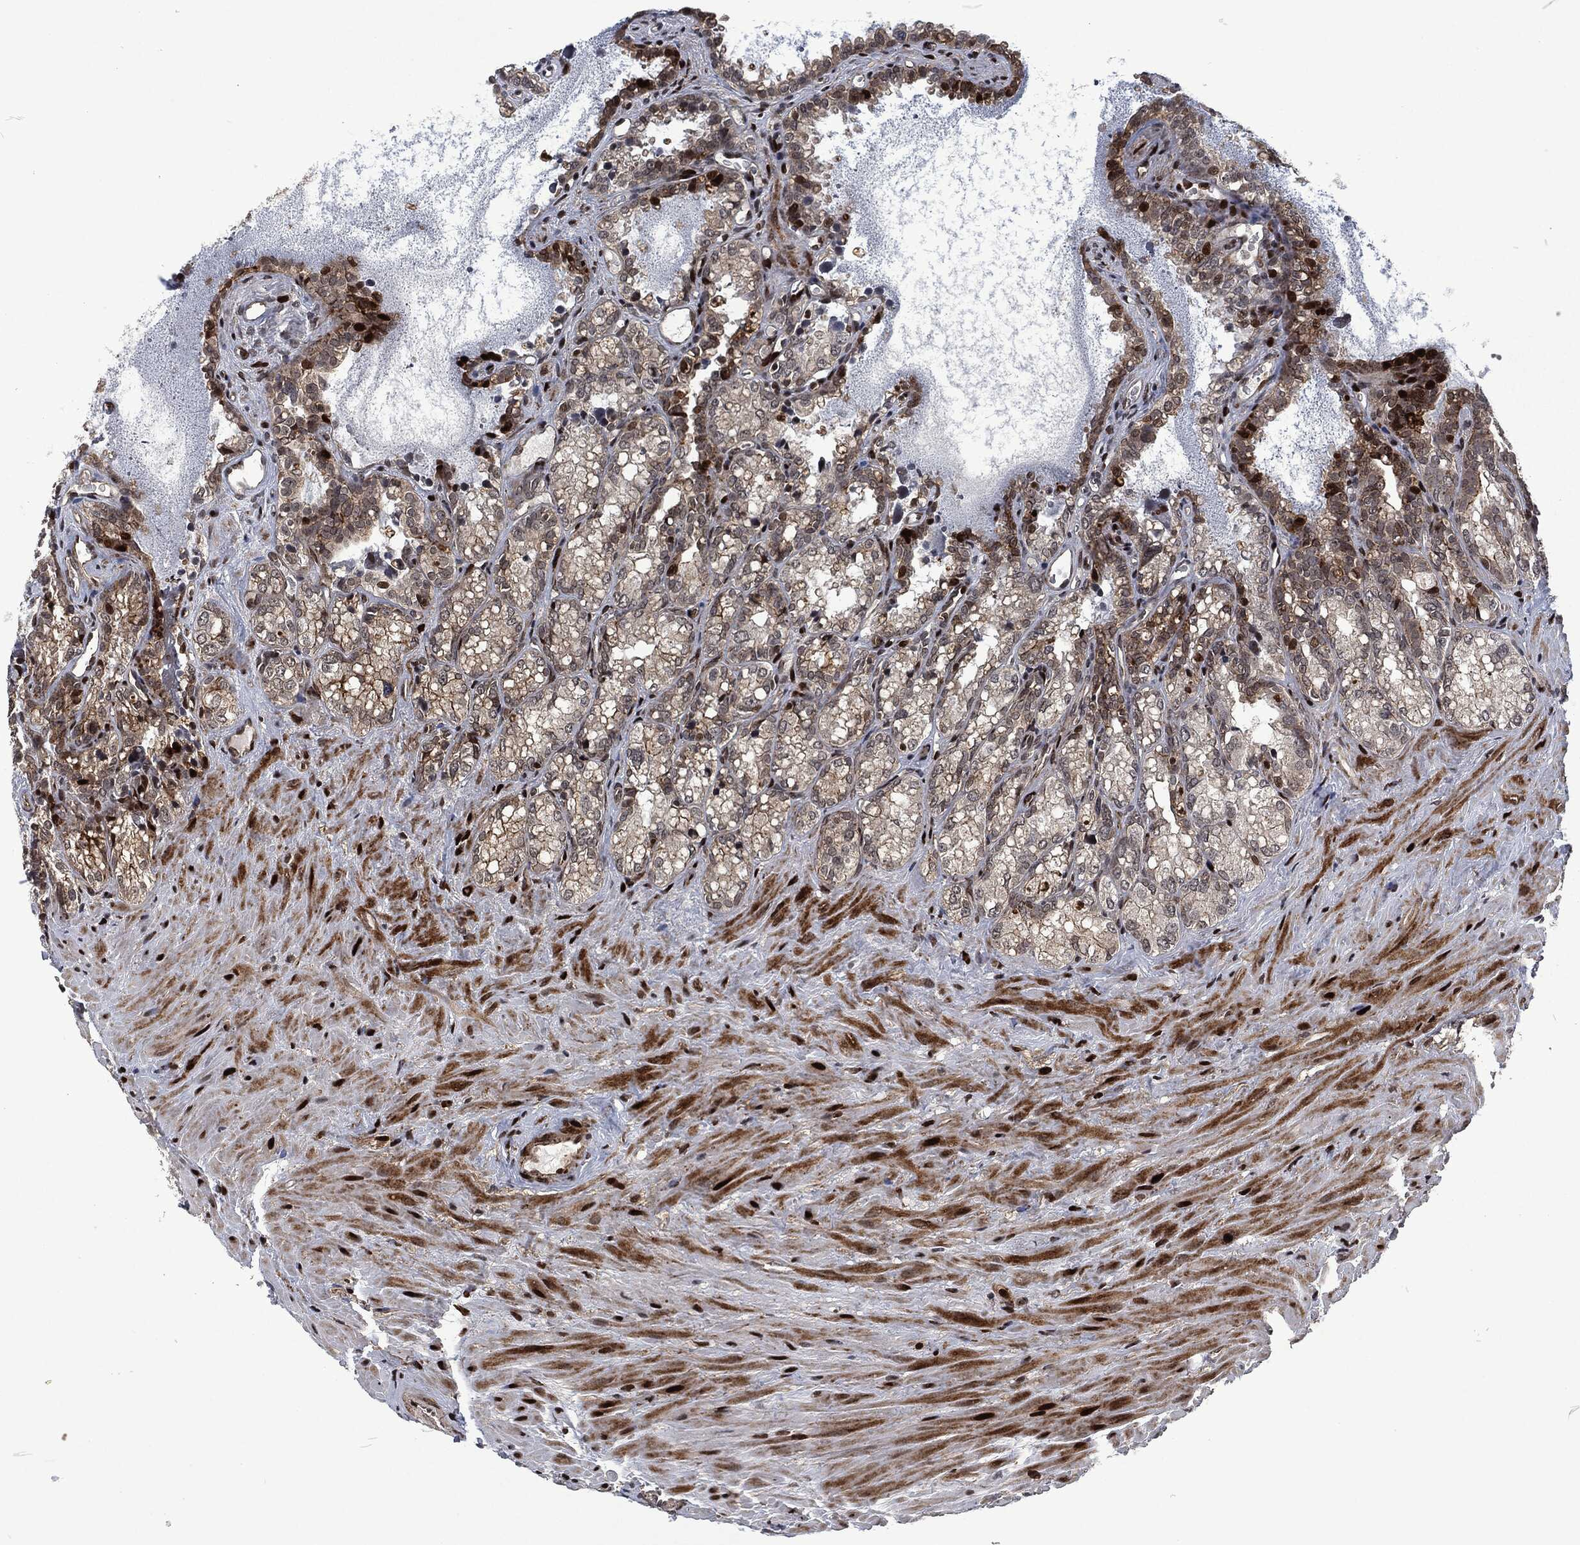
{"staining": {"intensity": "moderate", "quantity": "<25%", "location": "cytoplasmic/membranous"}, "tissue": "seminal vesicle", "cell_type": "Glandular cells", "image_type": "normal", "snomed": [{"axis": "morphology", "description": "Normal tissue, NOS"}, {"axis": "topography", "description": "Seminal veicle"}], "caption": "Immunohistochemistry (IHC) micrograph of benign human seminal vesicle stained for a protein (brown), which reveals low levels of moderate cytoplasmic/membranous positivity in approximately <25% of glandular cells.", "gene": "EGFR", "patient": {"sex": "male", "age": 68}}